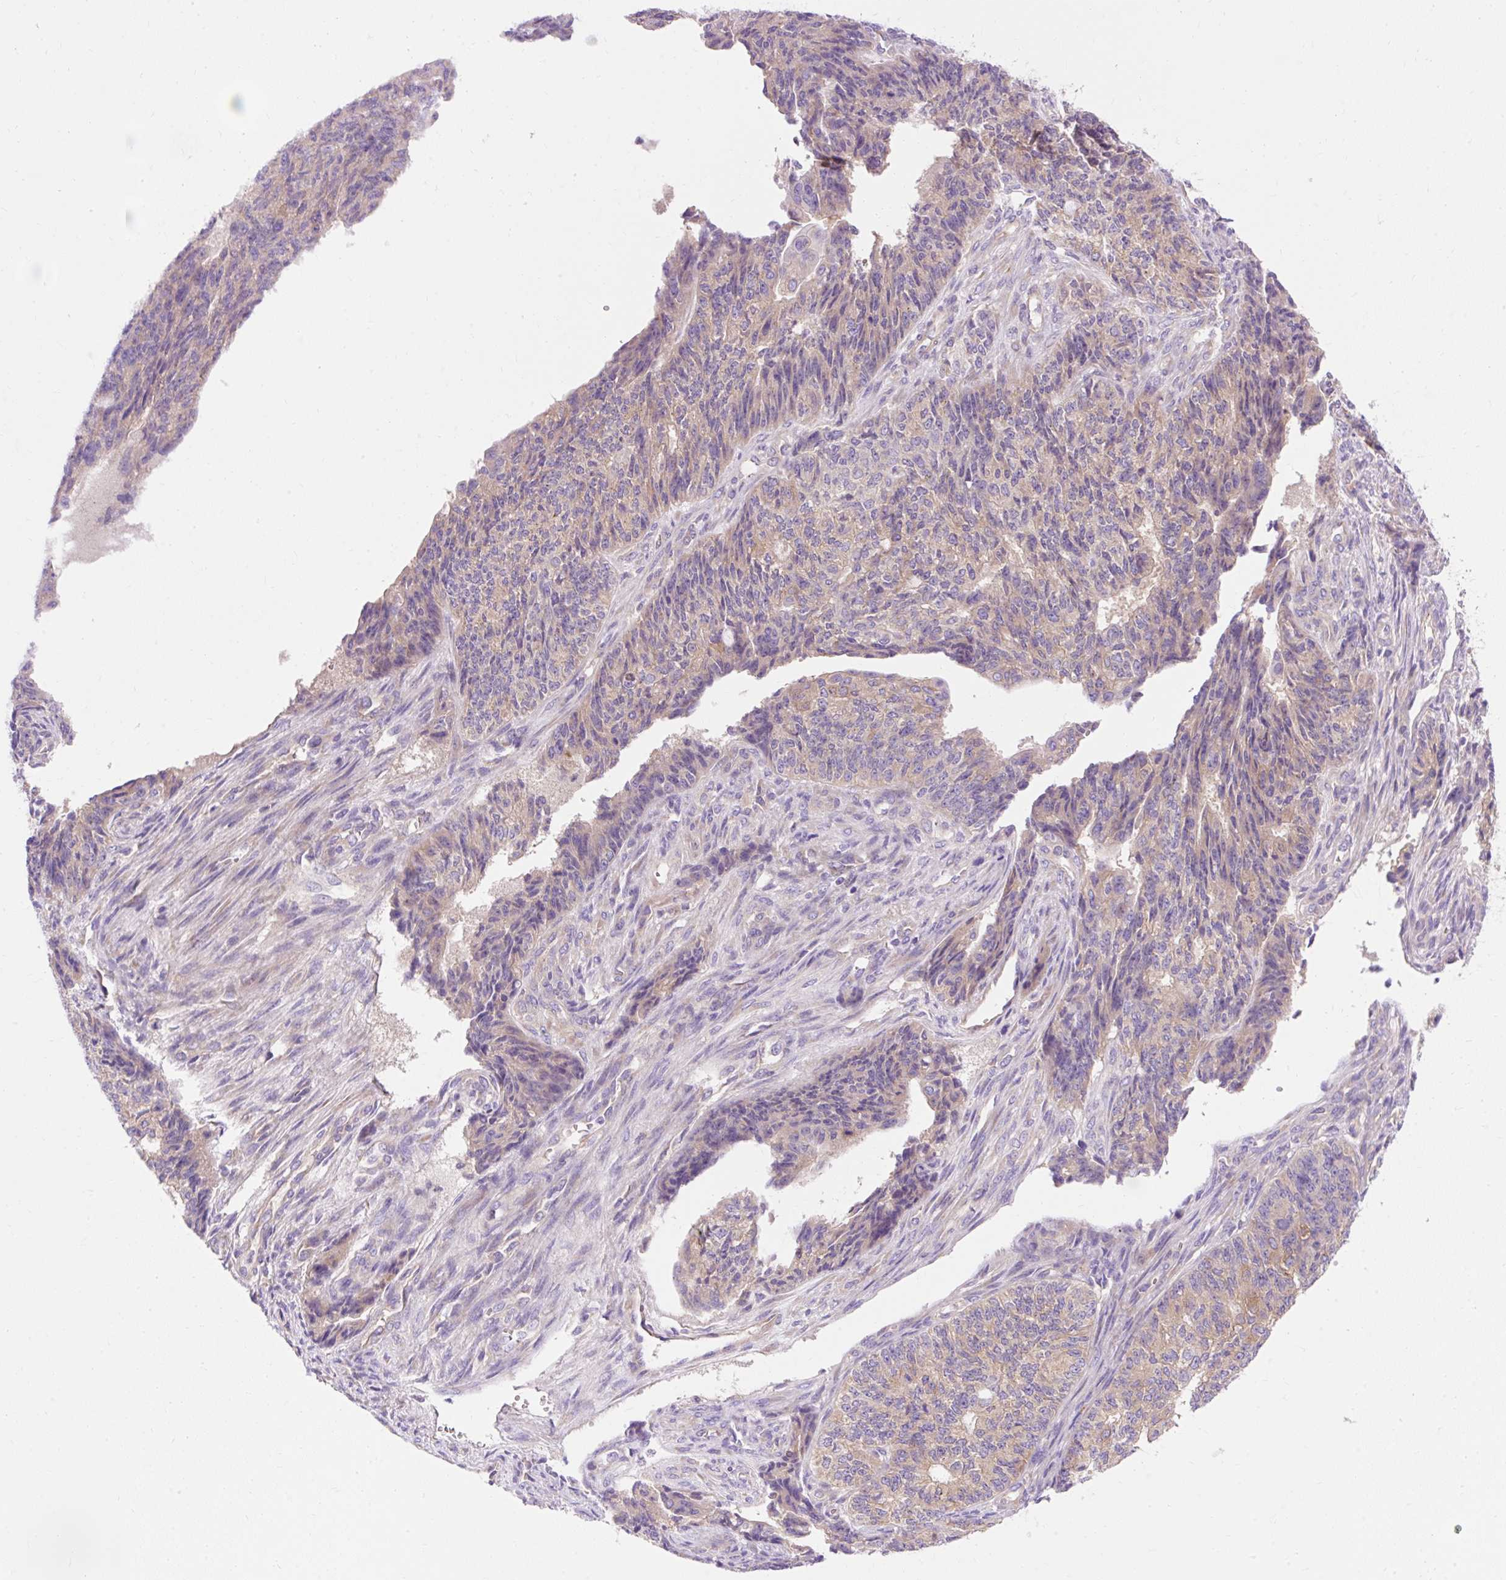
{"staining": {"intensity": "weak", "quantity": "25%-75%", "location": "cytoplasmic/membranous"}, "tissue": "endometrial cancer", "cell_type": "Tumor cells", "image_type": "cancer", "snomed": [{"axis": "morphology", "description": "Adenocarcinoma, NOS"}, {"axis": "topography", "description": "Endometrium"}], "caption": "Immunohistochemical staining of human endometrial cancer exhibits low levels of weak cytoplasmic/membranous expression in about 25%-75% of tumor cells.", "gene": "OR4K15", "patient": {"sex": "female", "age": 32}}